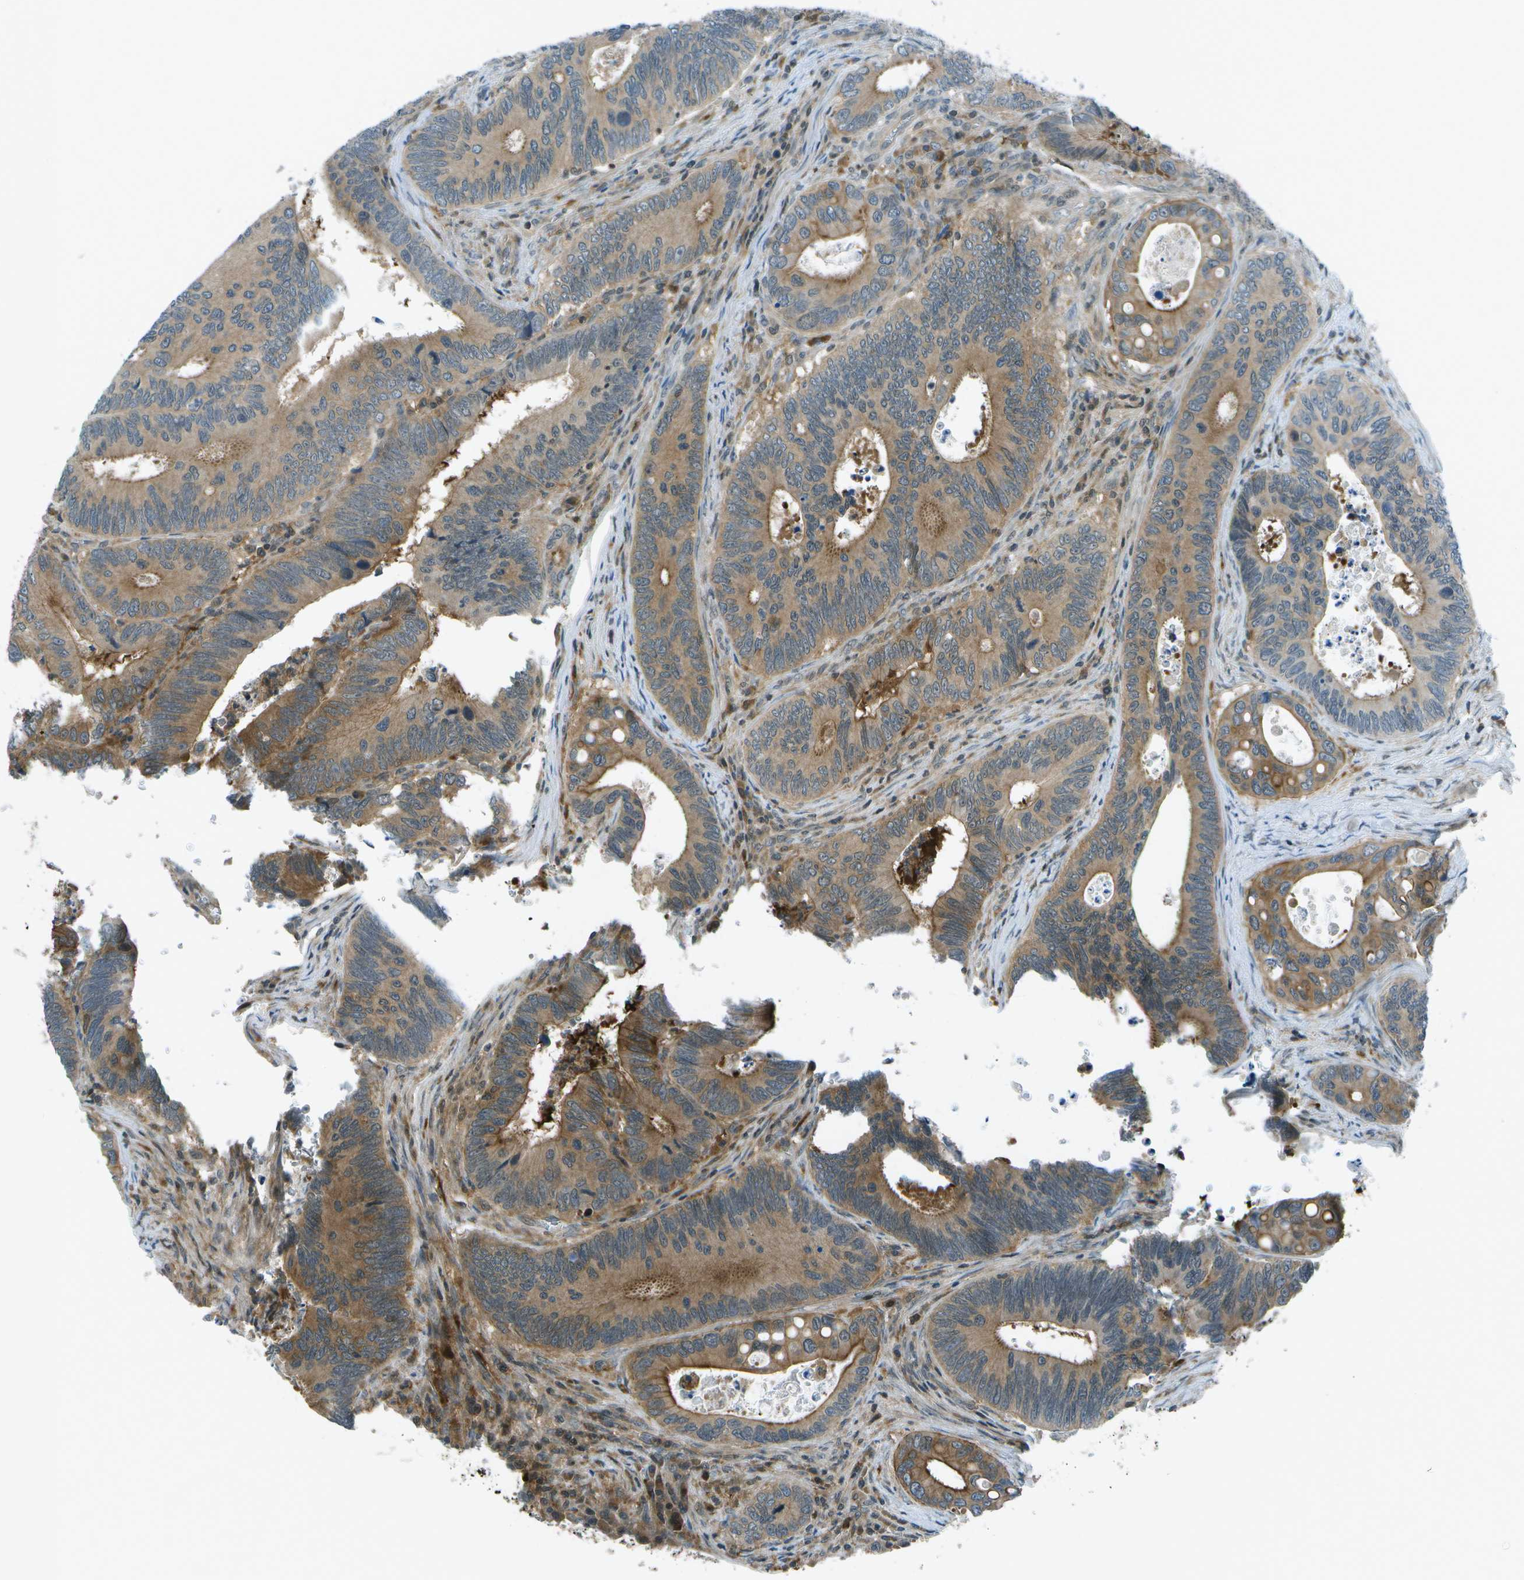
{"staining": {"intensity": "moderate", "quantity": ">75%", "location": "cytoplasmic/membranous"}, "tissue": "colorectal cancer", "cell_type": "Tumor cells", "image_type": "cancer", "snomed": [{"axis": "morphology", "description": "Inflammation, NOS"}, {"axis": "morphology", "description": "Adenocarcinoma, NOS"}, {"axis": "topography", "description": "Colon"}], "caption": "DAB (3,3'-diaminobenzidine) immunohistochemical staining of colorectal adenocarcinoma displays moderate cytoplasmic/membranous protein positivity in about >75% of tumor cells.", "gene": "TMEM19", "patient": {"sex": "male", "age": 72}}